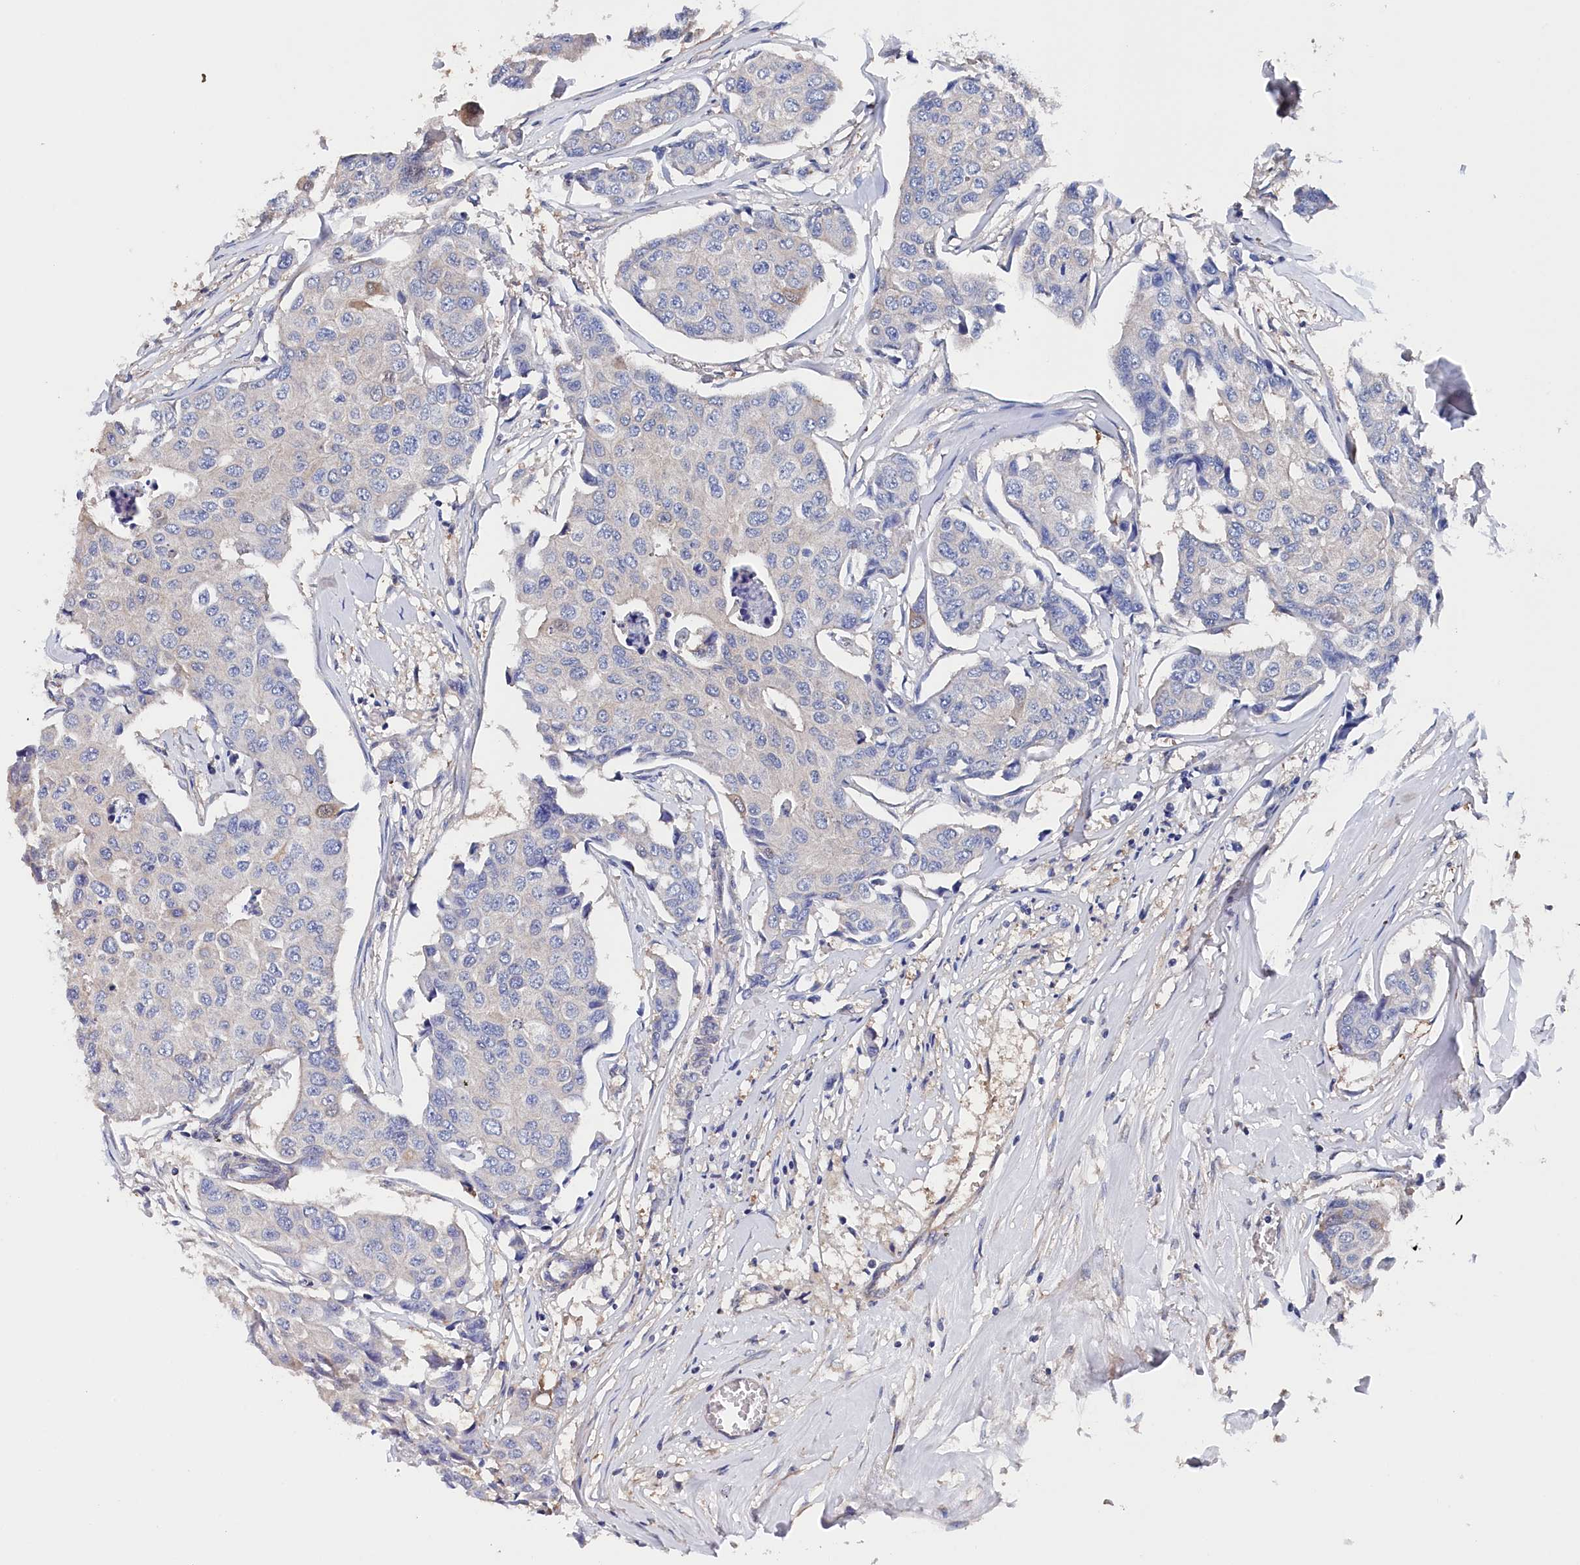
{"staining": {"intensity": "negative", "quantity": "none", "location": "none"}, "tissue": "breast cancer", "cell_type": "Tumor cells", "image_type": "cancer", "snomed": [{"axis": "morphology", "description": "Duct carcinoma"}, {"axis": "topography", "description": "Breast"}], "caption": "IHC of breast cancer (invasive ductal carcinoma) exhibits no positivity in tumor cells.", "gene": "BHMT", "patient": {"sex": "female", "age": 80}}